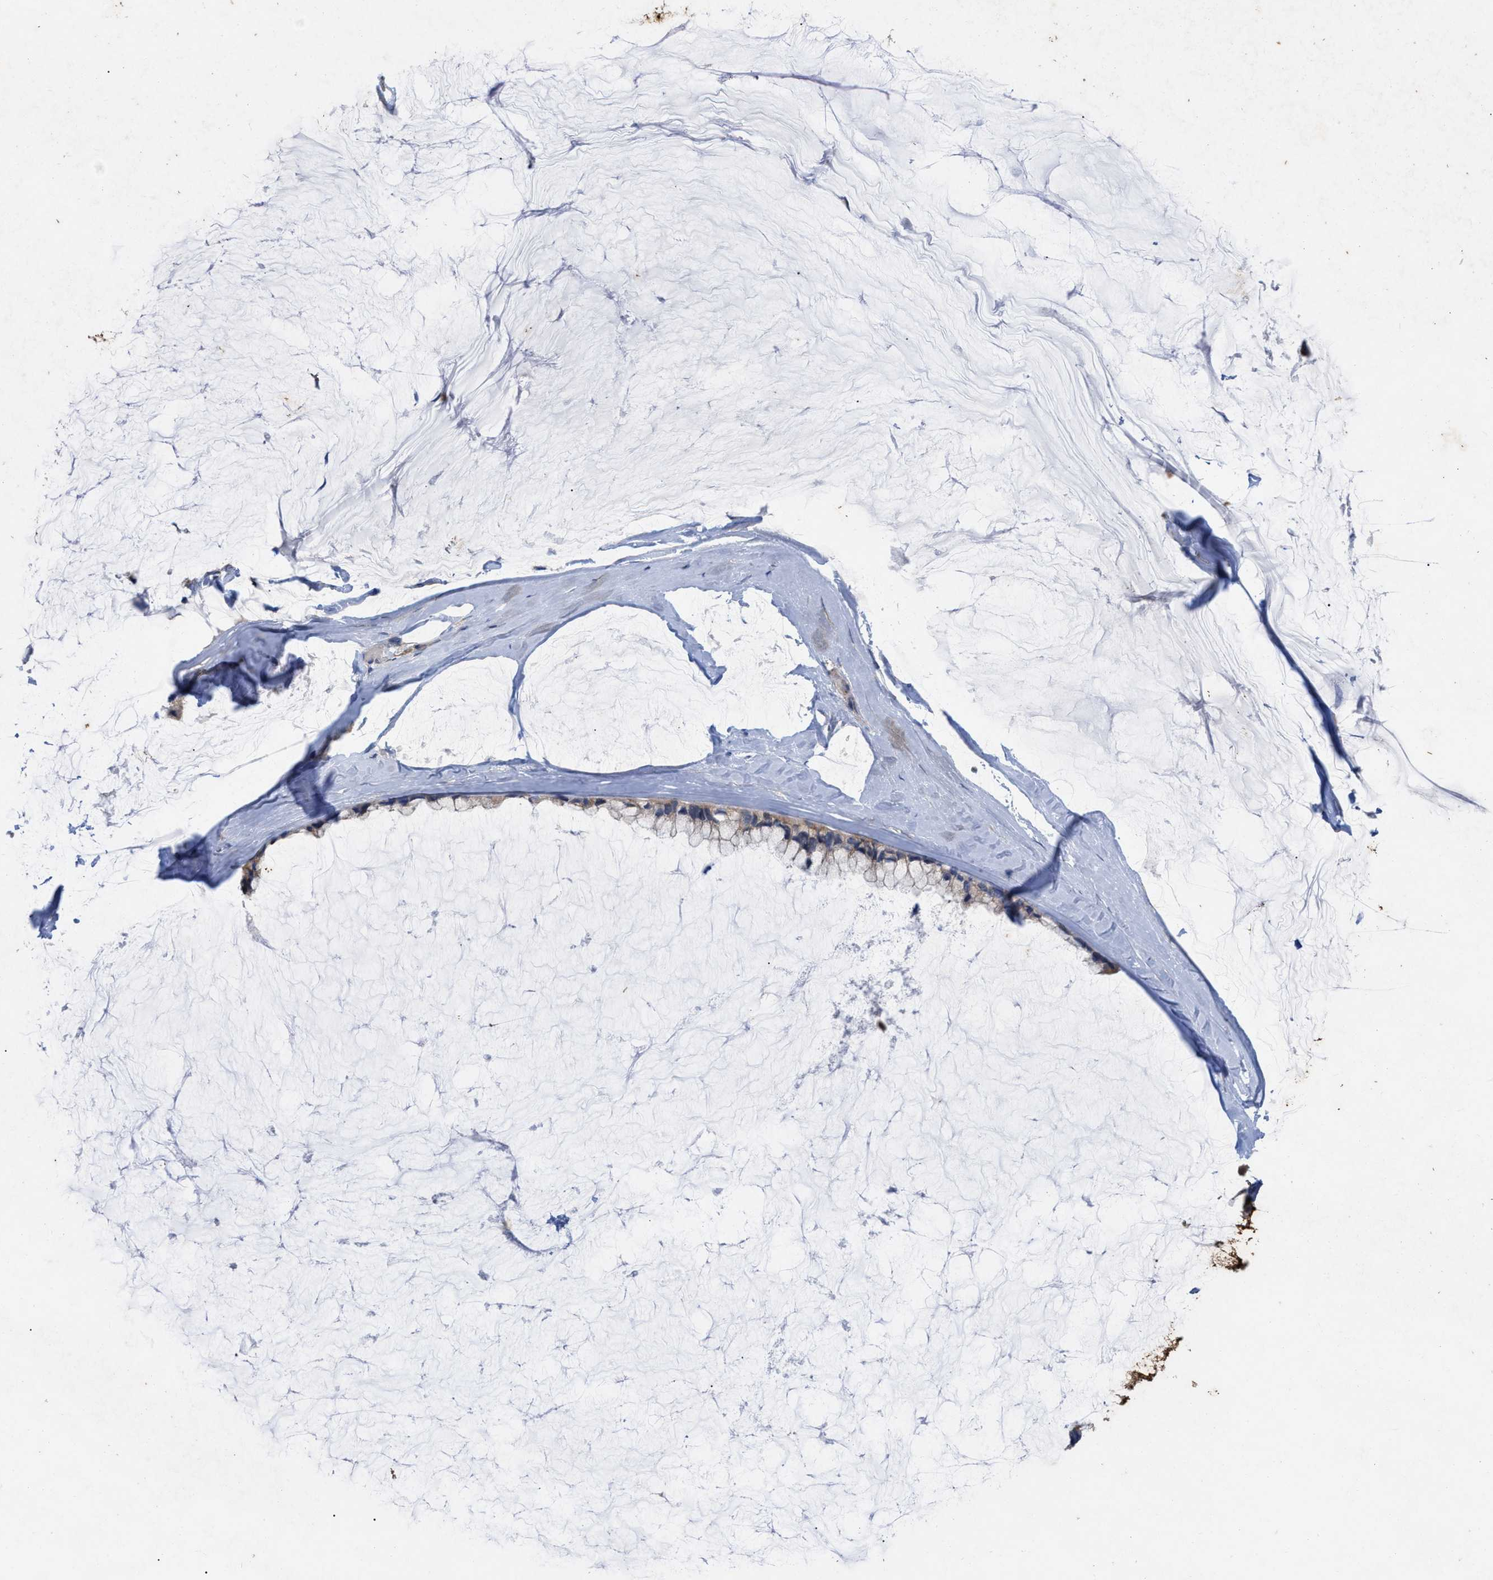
{"staining": {"intensity": "weak", "quantity": ">75%", "location": "cytoplasmic/membranous"}, "tissue": "ovarian cancer", "cell_type": "Tumor cells", "image_type": "cancer", "snomed": [{"axis": "morphology", "description": "Cystadenocarcinoma, mucinous, NOS"}, {"axis": "topography", "description": "Ovary"}], "caption": "High-power microscopy captured an IHC micrograph of mucinous cystadenocarcinoma (ovarian), revealing weak cytoplasmic/membranous expression in approximately >75% of tumor cells.", "gene": "VIP", "patient": {"sex": "female", "age": 39}}